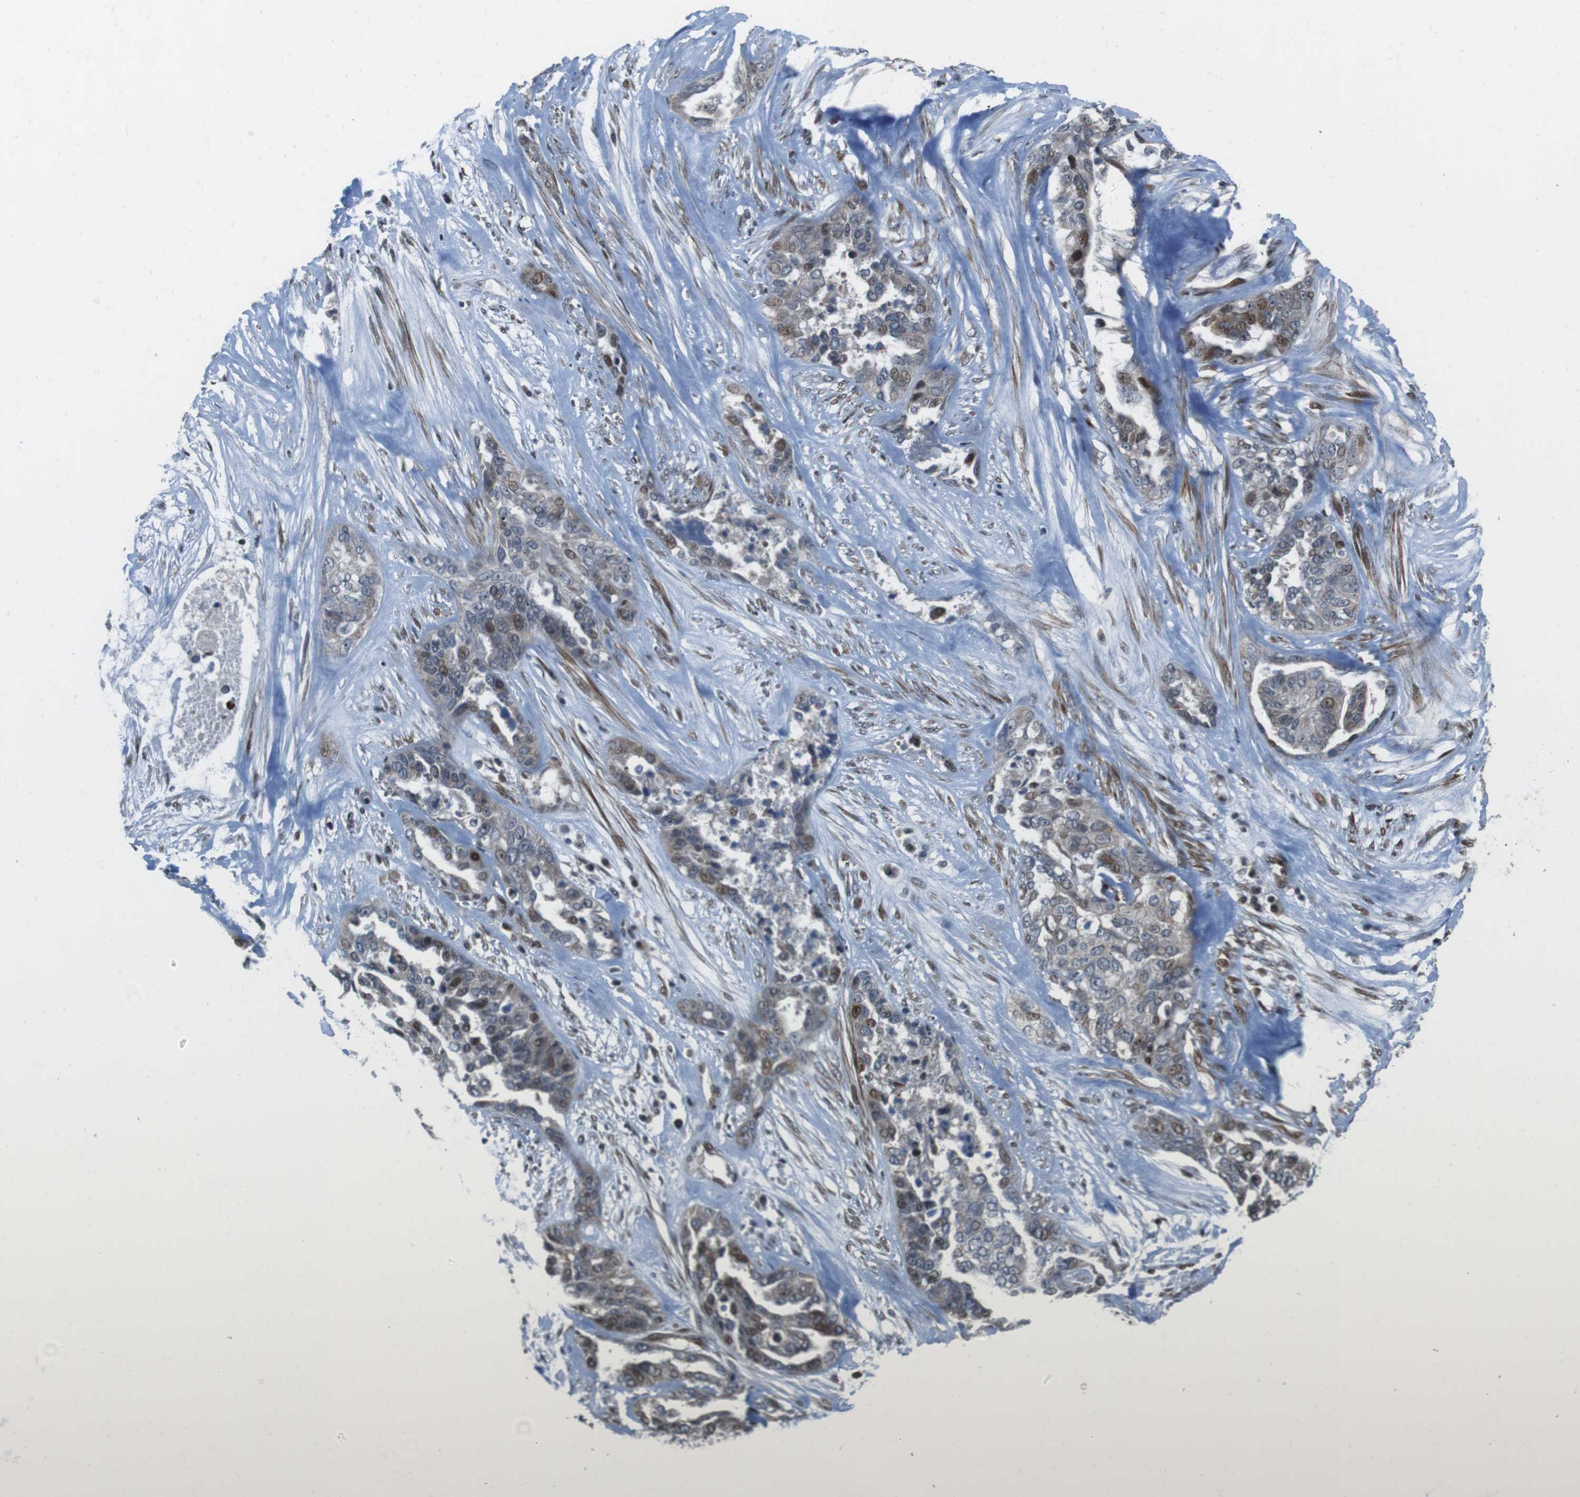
{"staining": {"intensity": "moderate", "quantity": "<25%", "location": "nuclear"}, "tissue": "ovarian cancer", "cell_type": "Tumor cells", "image_type": "cancer", "snomed": [{"axis": "morphology", "description": "Cystadenocarcinoma, serous, NOS"}, {"axis": "topography", "description": "Ovary"}], "caption": "A high-resolution micrograph shows immunohistochemistry (IHC) staining of ovarian serous cystadenocarcinoma, which shows moderate nuclear staining in approximately <25% of tumor cells.", "gene": "PBRM1", "patient": {"sex": "female", "age": 44}}